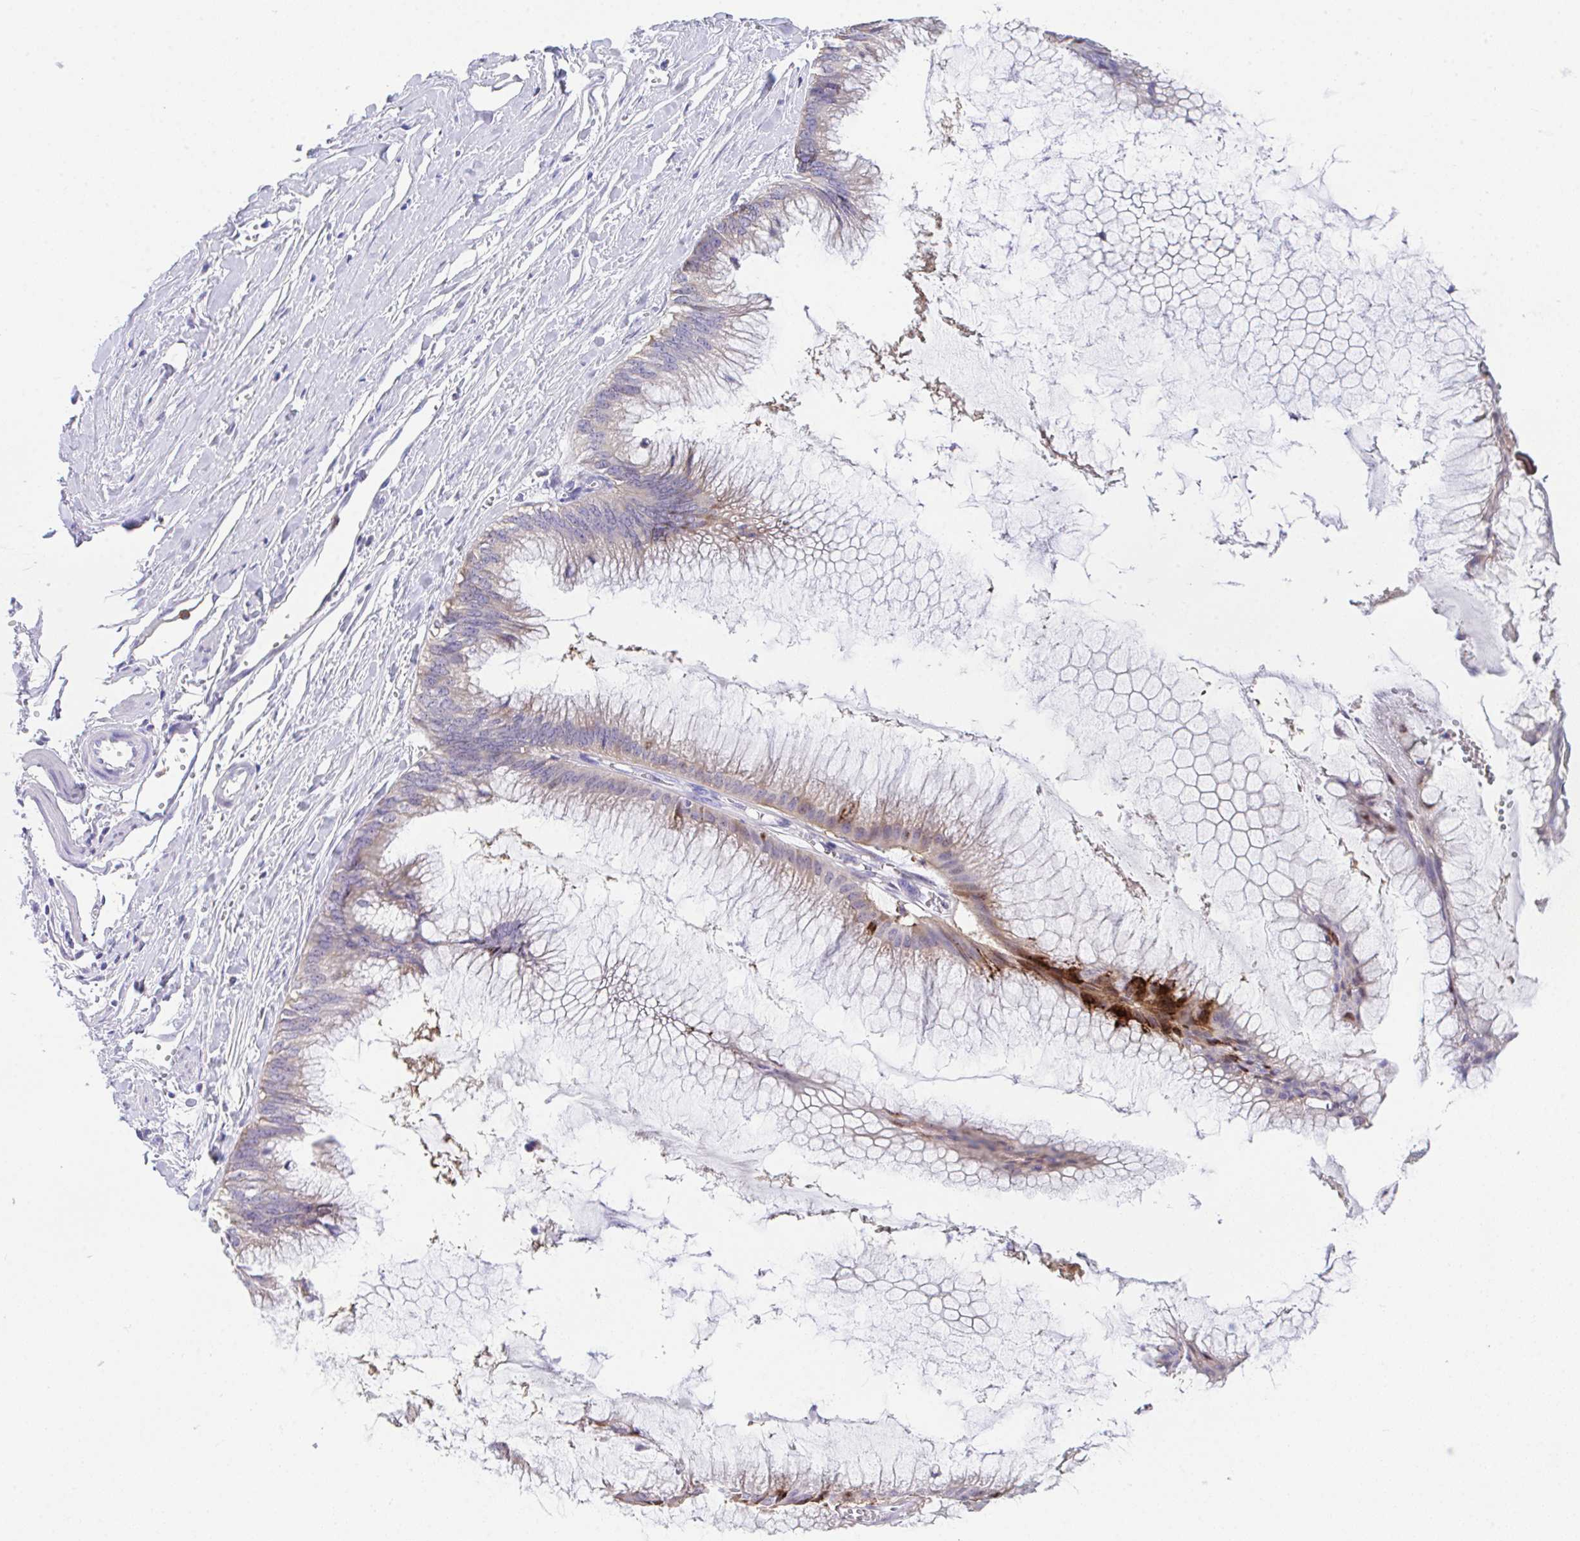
{"staining": {"intensity": "weak", "quantity": "25%-75%", "location": "cytoplasmic/membranous"}, "tissue": "ovarian cancer", "cell_type": "Tumor cells", "image_type": "cancer", "snomed": [{"axis": "morphology", "description": "Cystadenocarcinoma, mucinous, NOS"}, {"axis": "topography", "description": "Ovary"}], "caption": "Weak cytoplasmic/membranous positivity for a protein is appreciated in about 25%-75% of tumor cells of ovarian cancer (mucinous cystadenocarcinoma) using immunohistochemistry.", "gene": "HOXB4", "patient": {"sex": "female", "age": 44}}